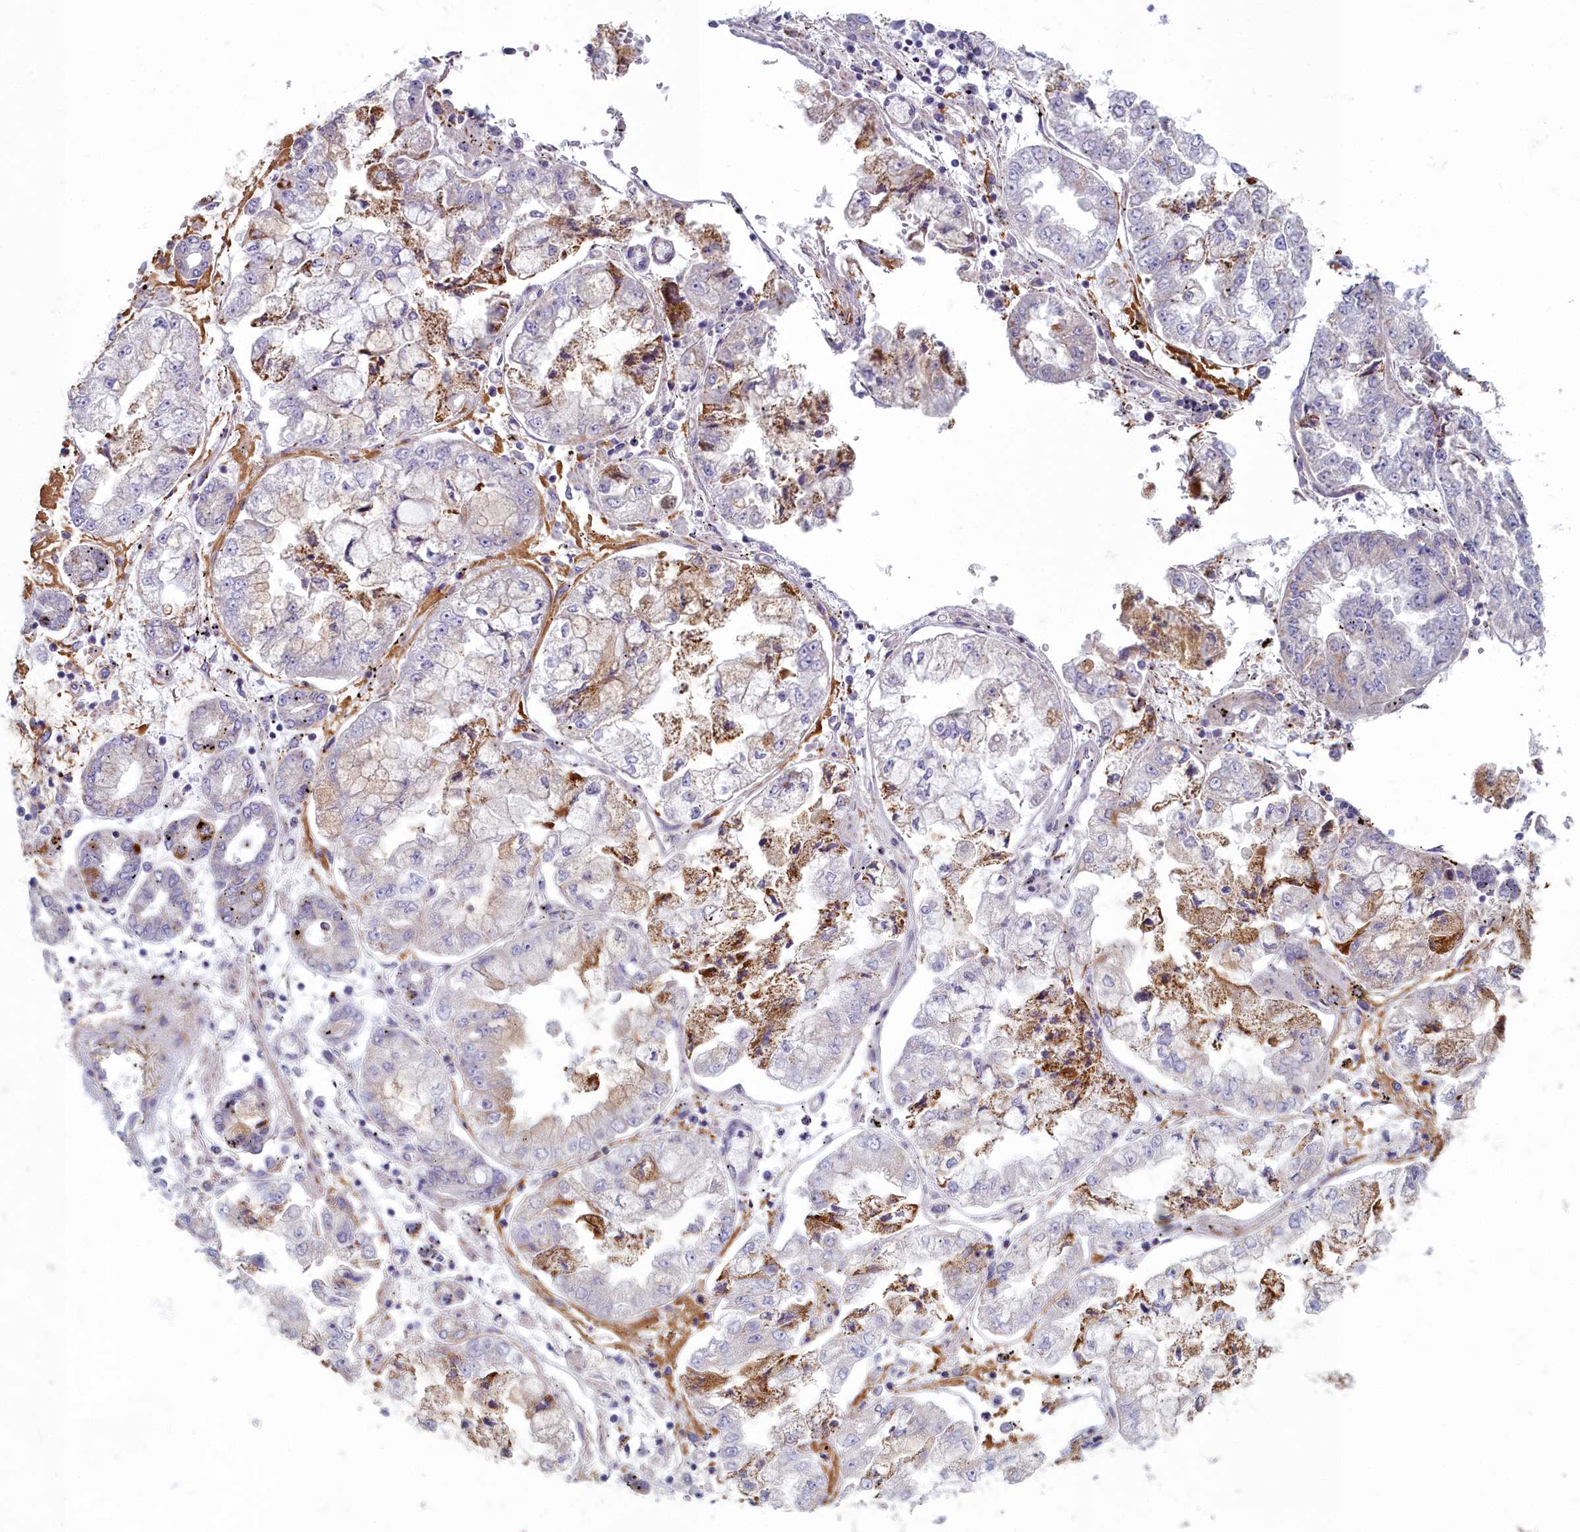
{"staining": {"intensity": "negative", "quantity": "none", "location": "none"}, "tissue": "stomach cancer", "cell_type": "Tumor cells", "image_type": "cancer", "snomed": [{"axis": "morphology", "description": "Adenocarcinoma, NOS"}, {"axis": "topography", "description": "Stomach"}], "caption": "IHC micrograph of neoplastic tissue: adenocarcinoma (stomach) stained with DAB displays no significant protein staining in tumor cells.", "gene": "INSYN2A", "patient": {"sex": "male", "age": 76}}